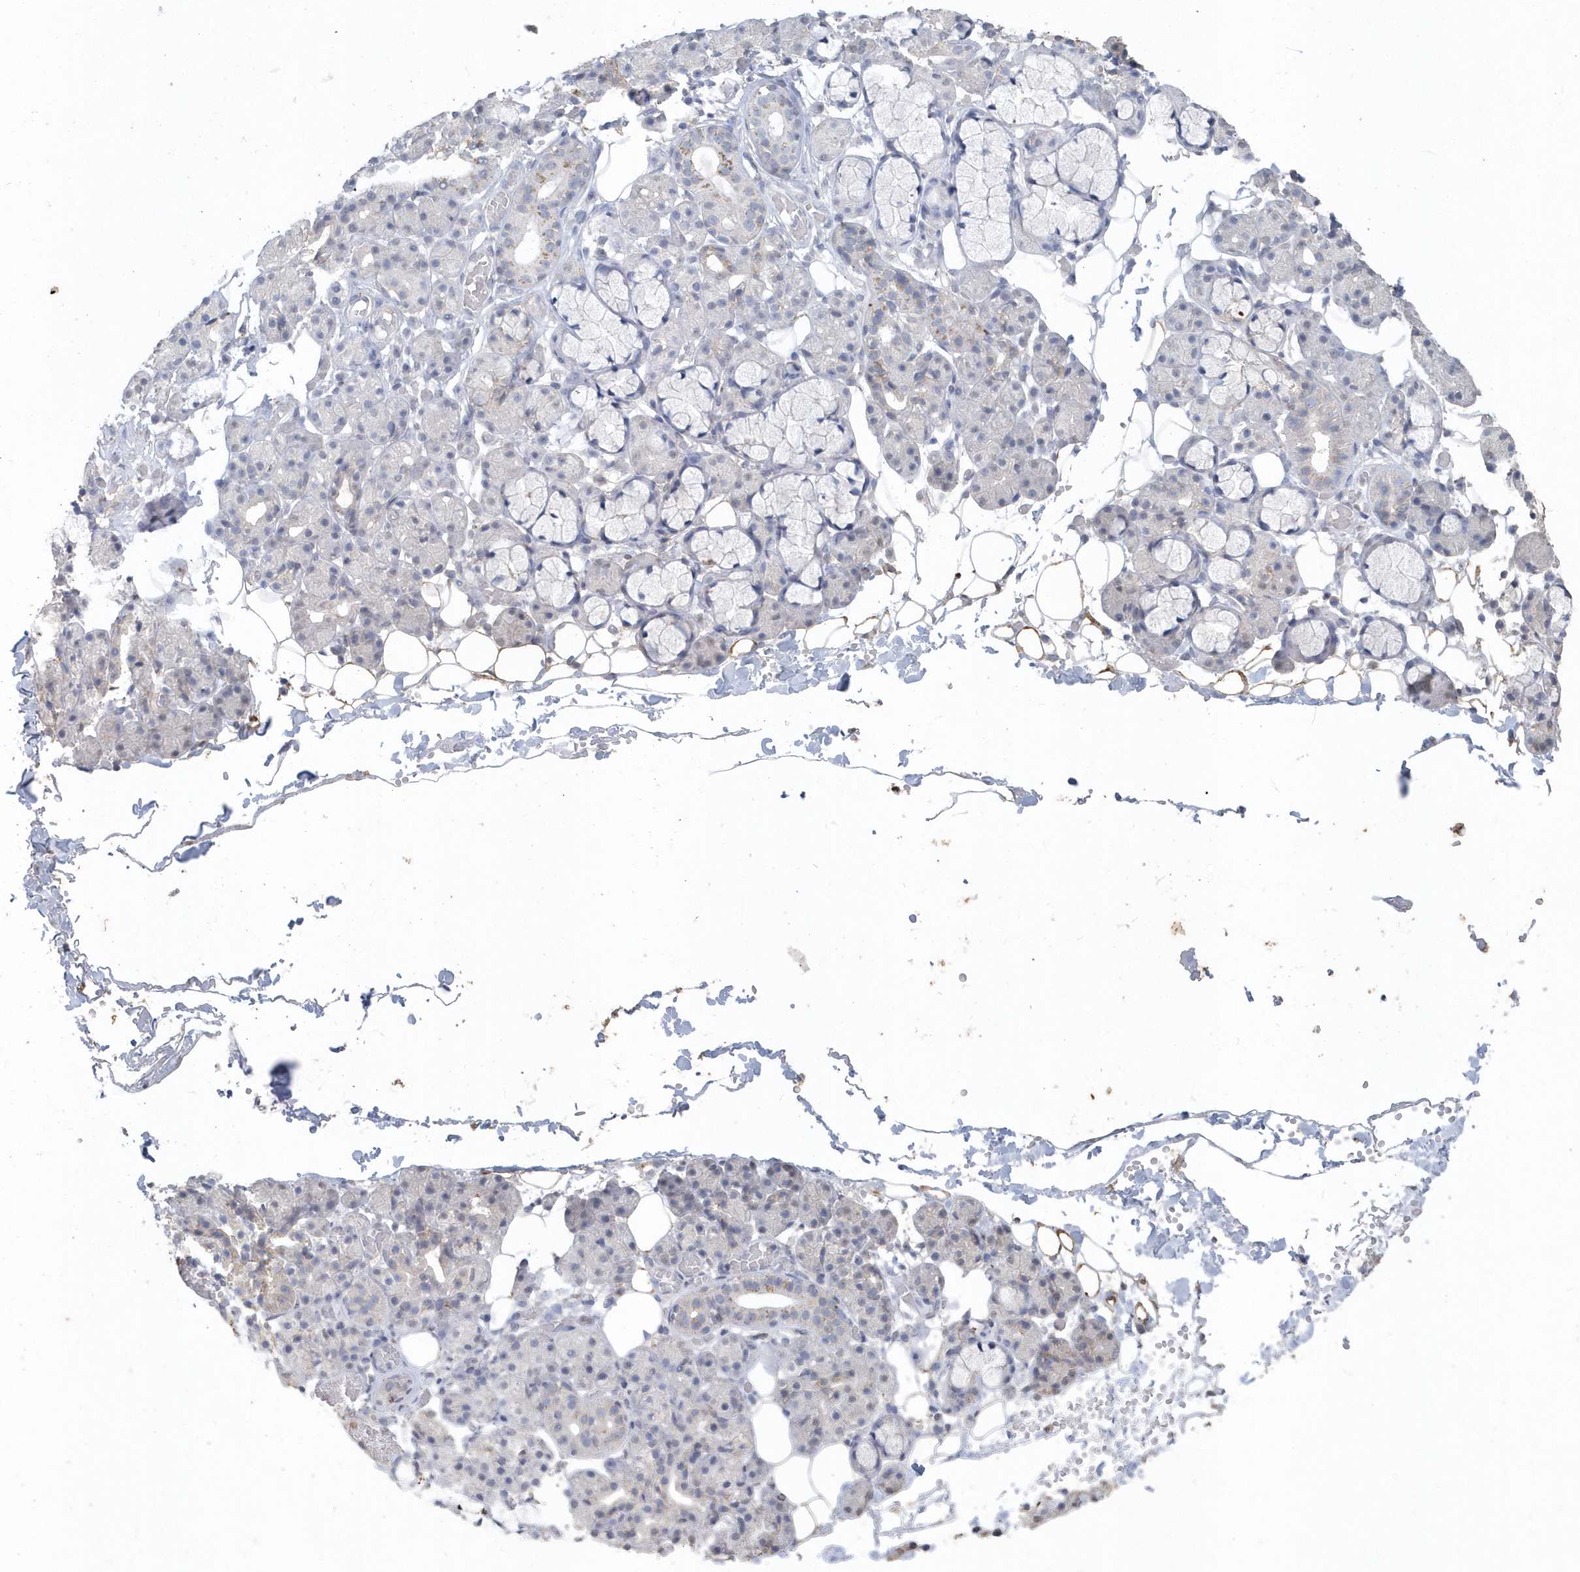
{"staining": {"intensity": "weak", "quantity": "<25%", "location": "cytoplasmic/membranous"}, "tissue": "salivary gland", "cell_type": "Glandular cells", "image_type": "normal", "snomed": [{"axis": "morphology", "description": "Normal tissue, NOS"}, {"axis": "topography", "description": "Salivary gland"}], "caption": "The image displays no staining of glandular cells in normal salivary gland.", "gene": "PDCD1", "patient": {"sex": "male", "age": 63}}